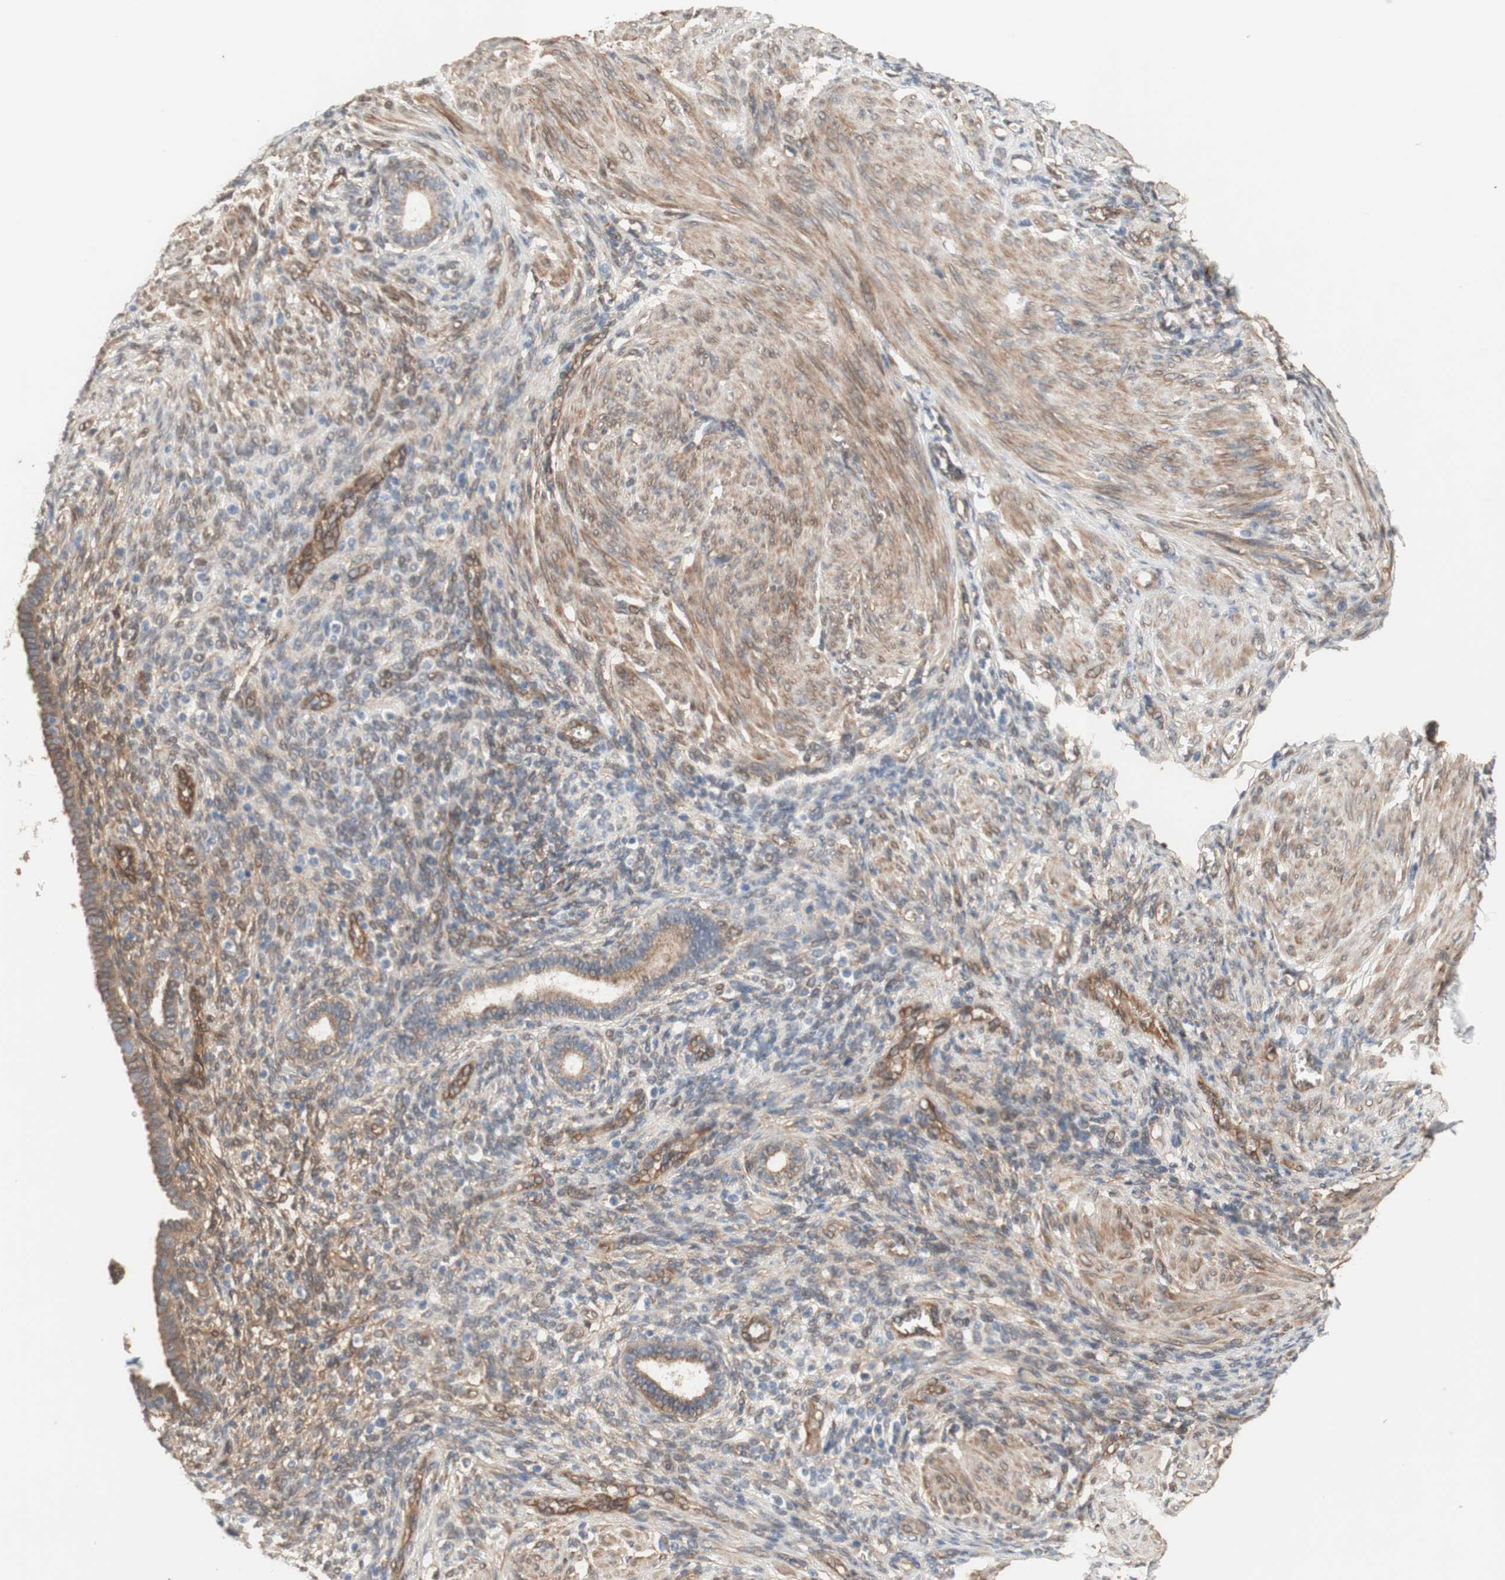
{"staining": {"intensity": "weak", "quantity": ">75%", "location": "cytoplasmic/membranous"}, "tissue": "endometrium", "cell_type": "Cells in endometrial stroma", "image_type": "normal", "snomed": [{"axis": "morphology", "description": "Normal tissue, NOS"}, {"axis": "topography", "description": "Endometrium"}], "caption": "A brown stain shows weak cytoplasmic/membranous expression of a protein in cells in endometrial stroma of normal human endometrium.", "gene": "CNN3", "patient": {"sex": "female", "age": 72}}